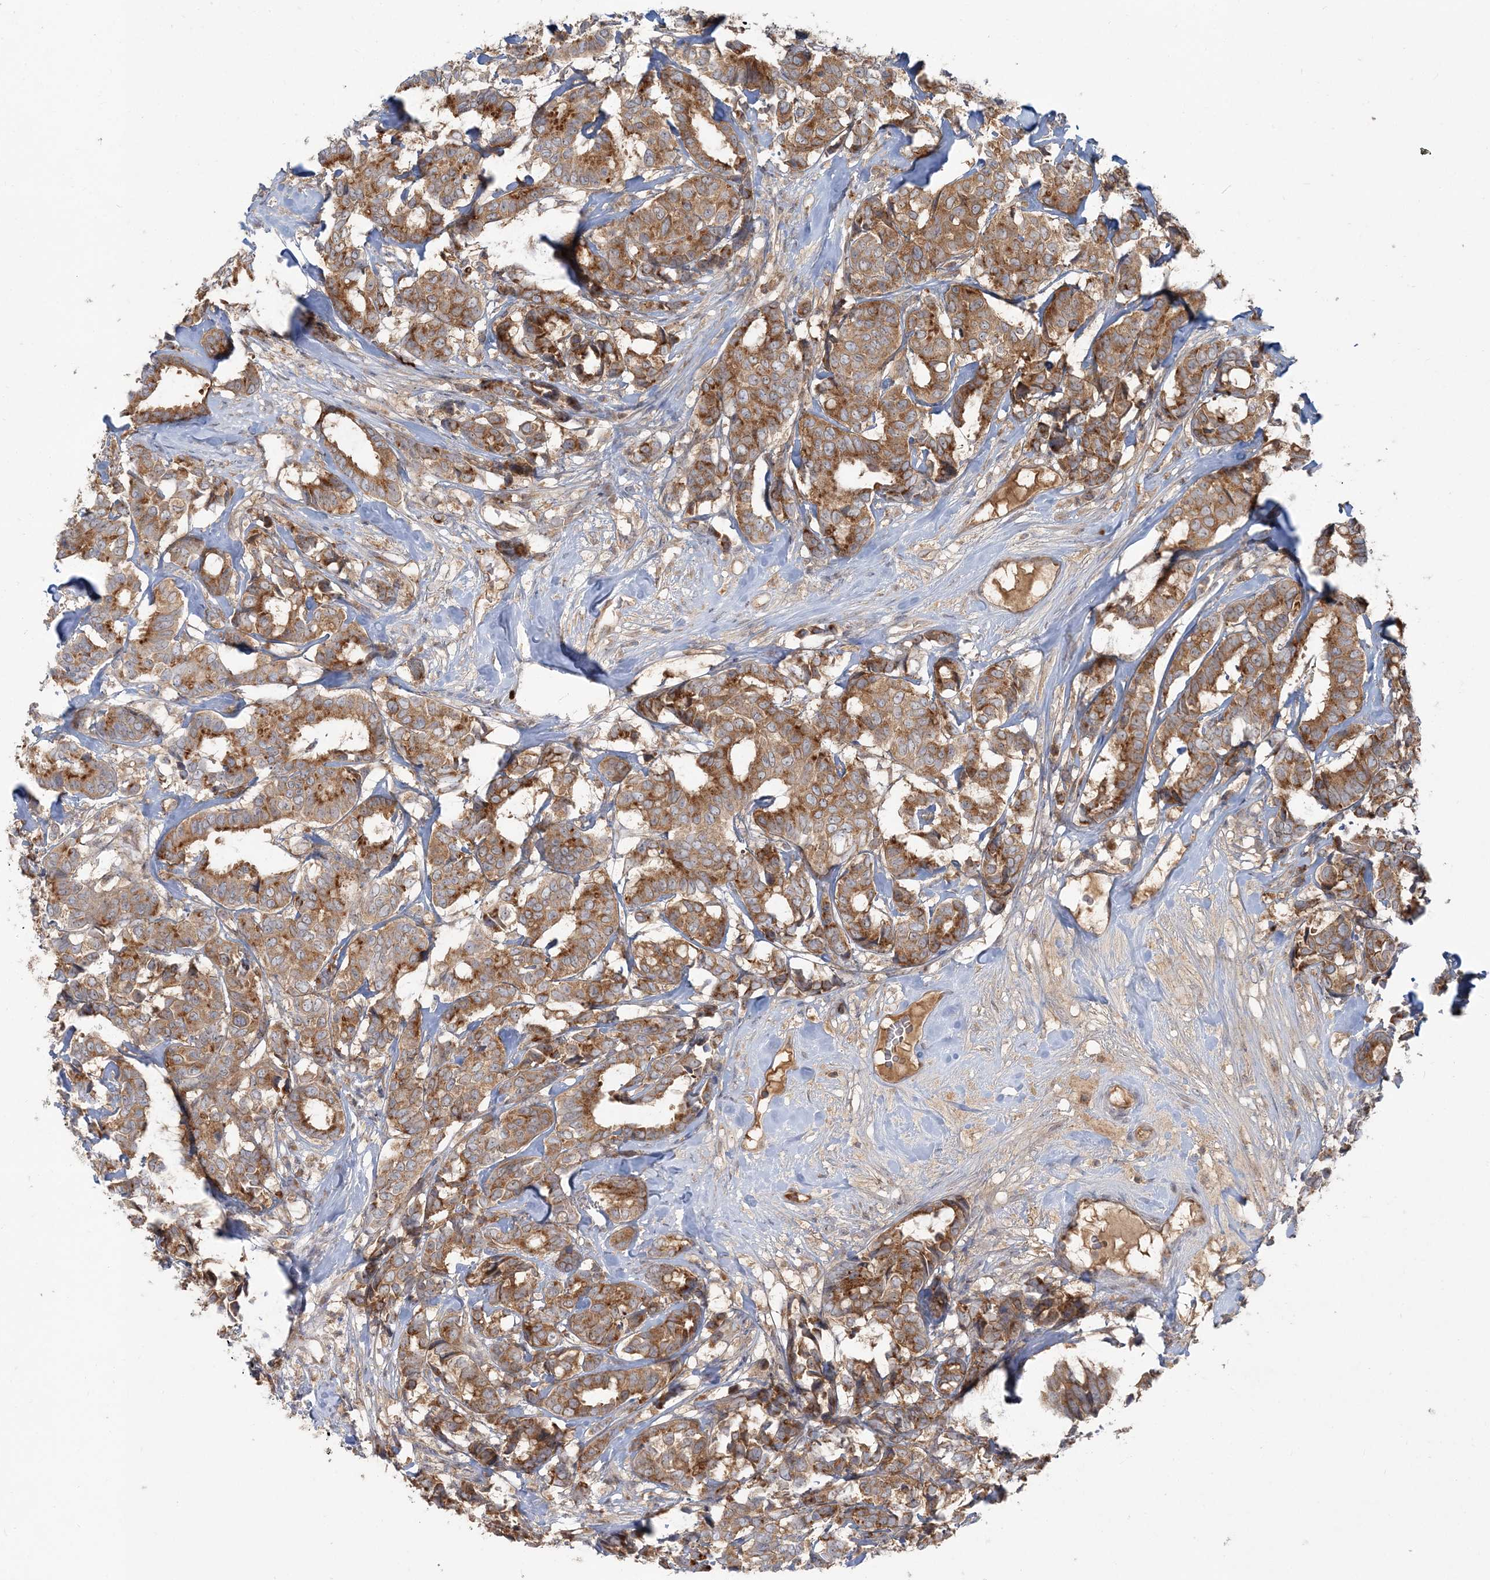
{"staining": {"intensity": "moderate", "quantity": ">75%", "location": "cytoplasmic/membranous"}, "tissue": "breast cancer", "cell_type": "Tumor cells", "image_type": "cancer", "snomed": [{"axis": "morphology", "description": "Duct carcinoma"}, {"axis": "topography", "description": "Breast"}], "caption": "High-magnification brightfield microscopy of breast cancer (infiltrating ductal carcinoma) stained with DAB (brown) and counterstained with hematoxylin (blue). tumor cells exhibit moderate cytoplasmic/membranous staining is present in about>75% of cells.", "gene": "AP1AR", "patient": {"sex": "female", "age": 87}}